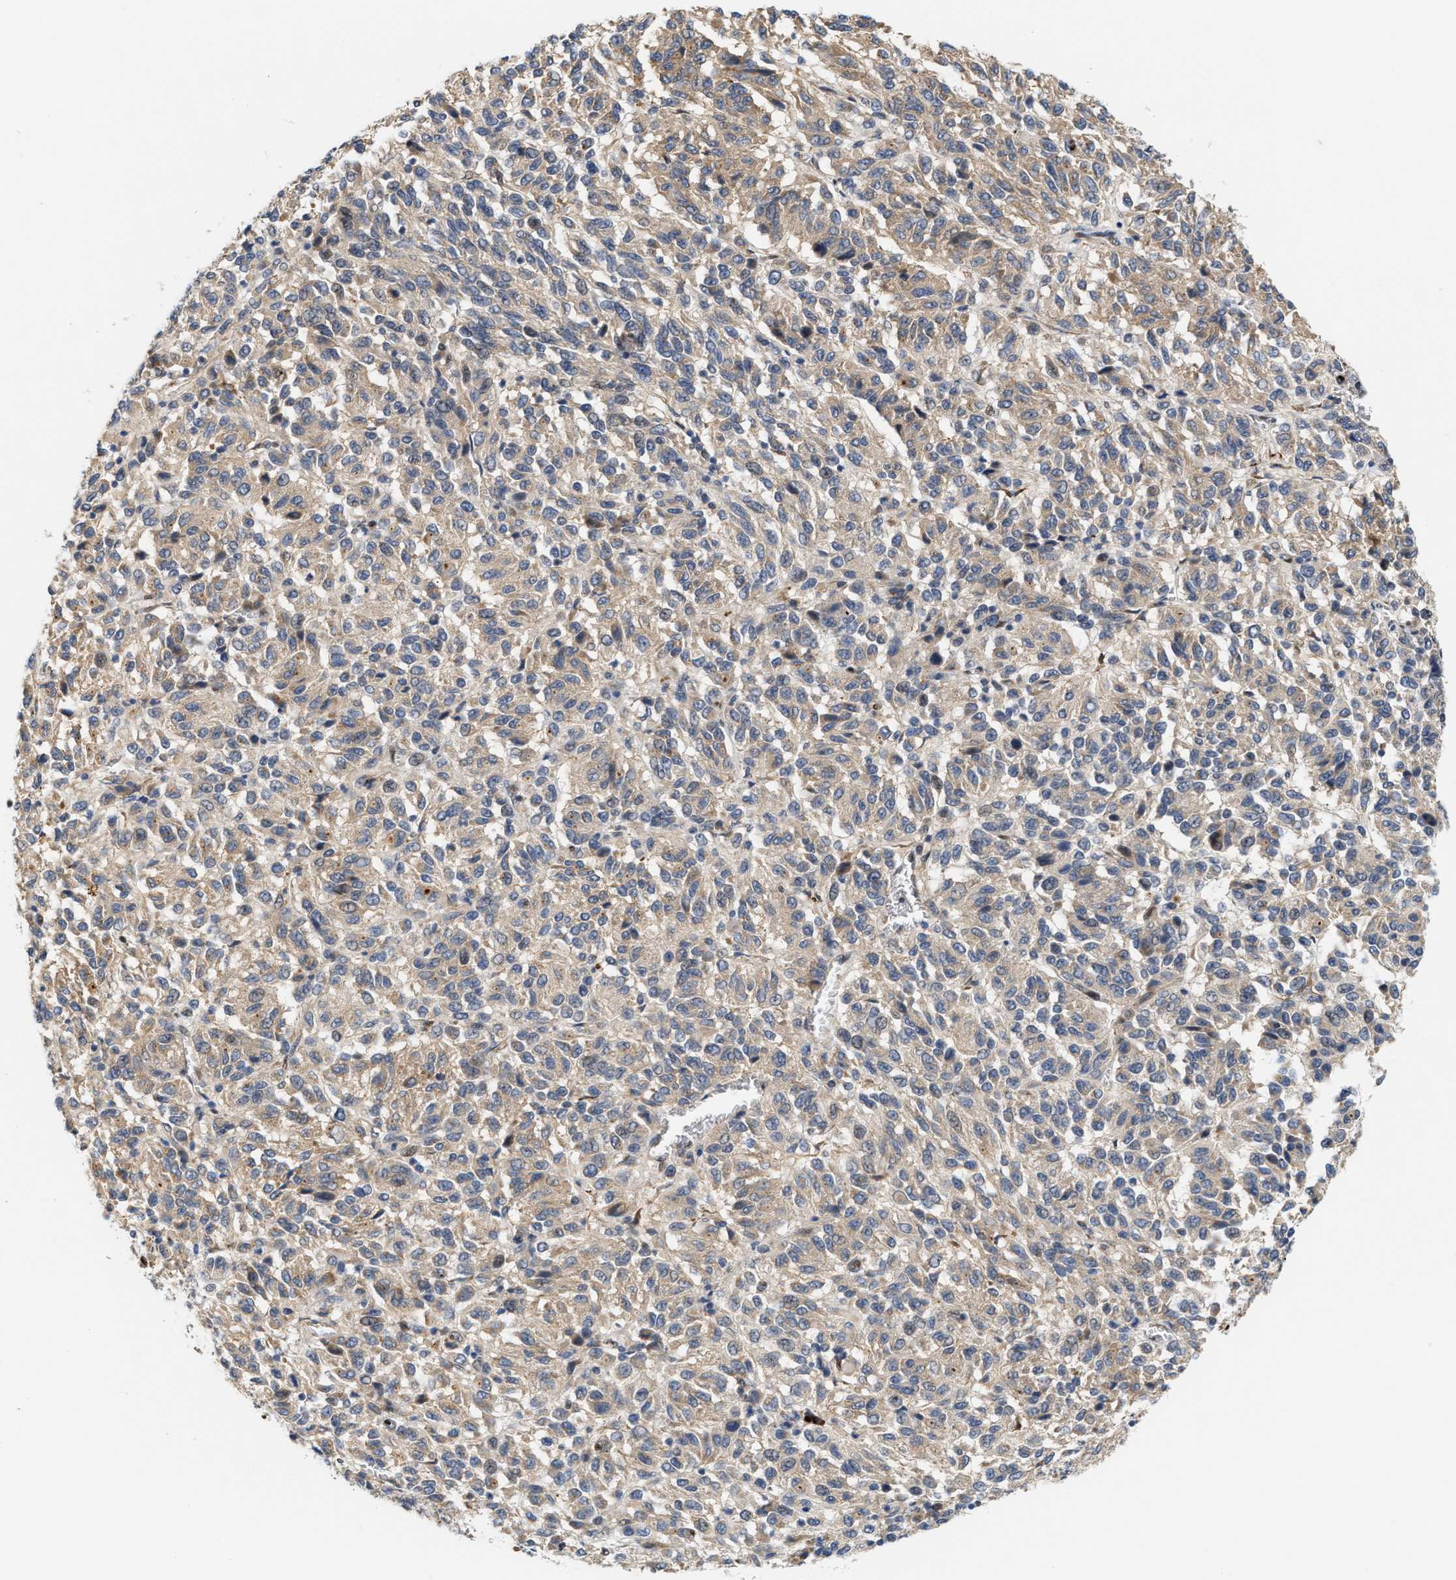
{"staining": {"intensity": "weak", "quantity": ">75%", "location": "cytoplasmic/membranous"}, "tissue": "melanoma", "cell_type": "Tumor cells", "image_type": "cancer", "snomed": [{"axis": "morphology", "description": "Malignant melanoma, Metastatic site"}, {"axis": "topography", "description": "Lung"}], "caption": "Immunohistochemical staining of malignant melanoma (metastatic site) shows low levels of weak cytoplasmic/membranous protein staining in approximately >75% of tumor cells. (Stains: DAB (3,3'-diaminobenzidine) in brown, nuclei in blue, Microscopy: brightfield microscopy at high magnification).", "gene": "TCF4", "patient": {"sex": "male", "age": 64}}